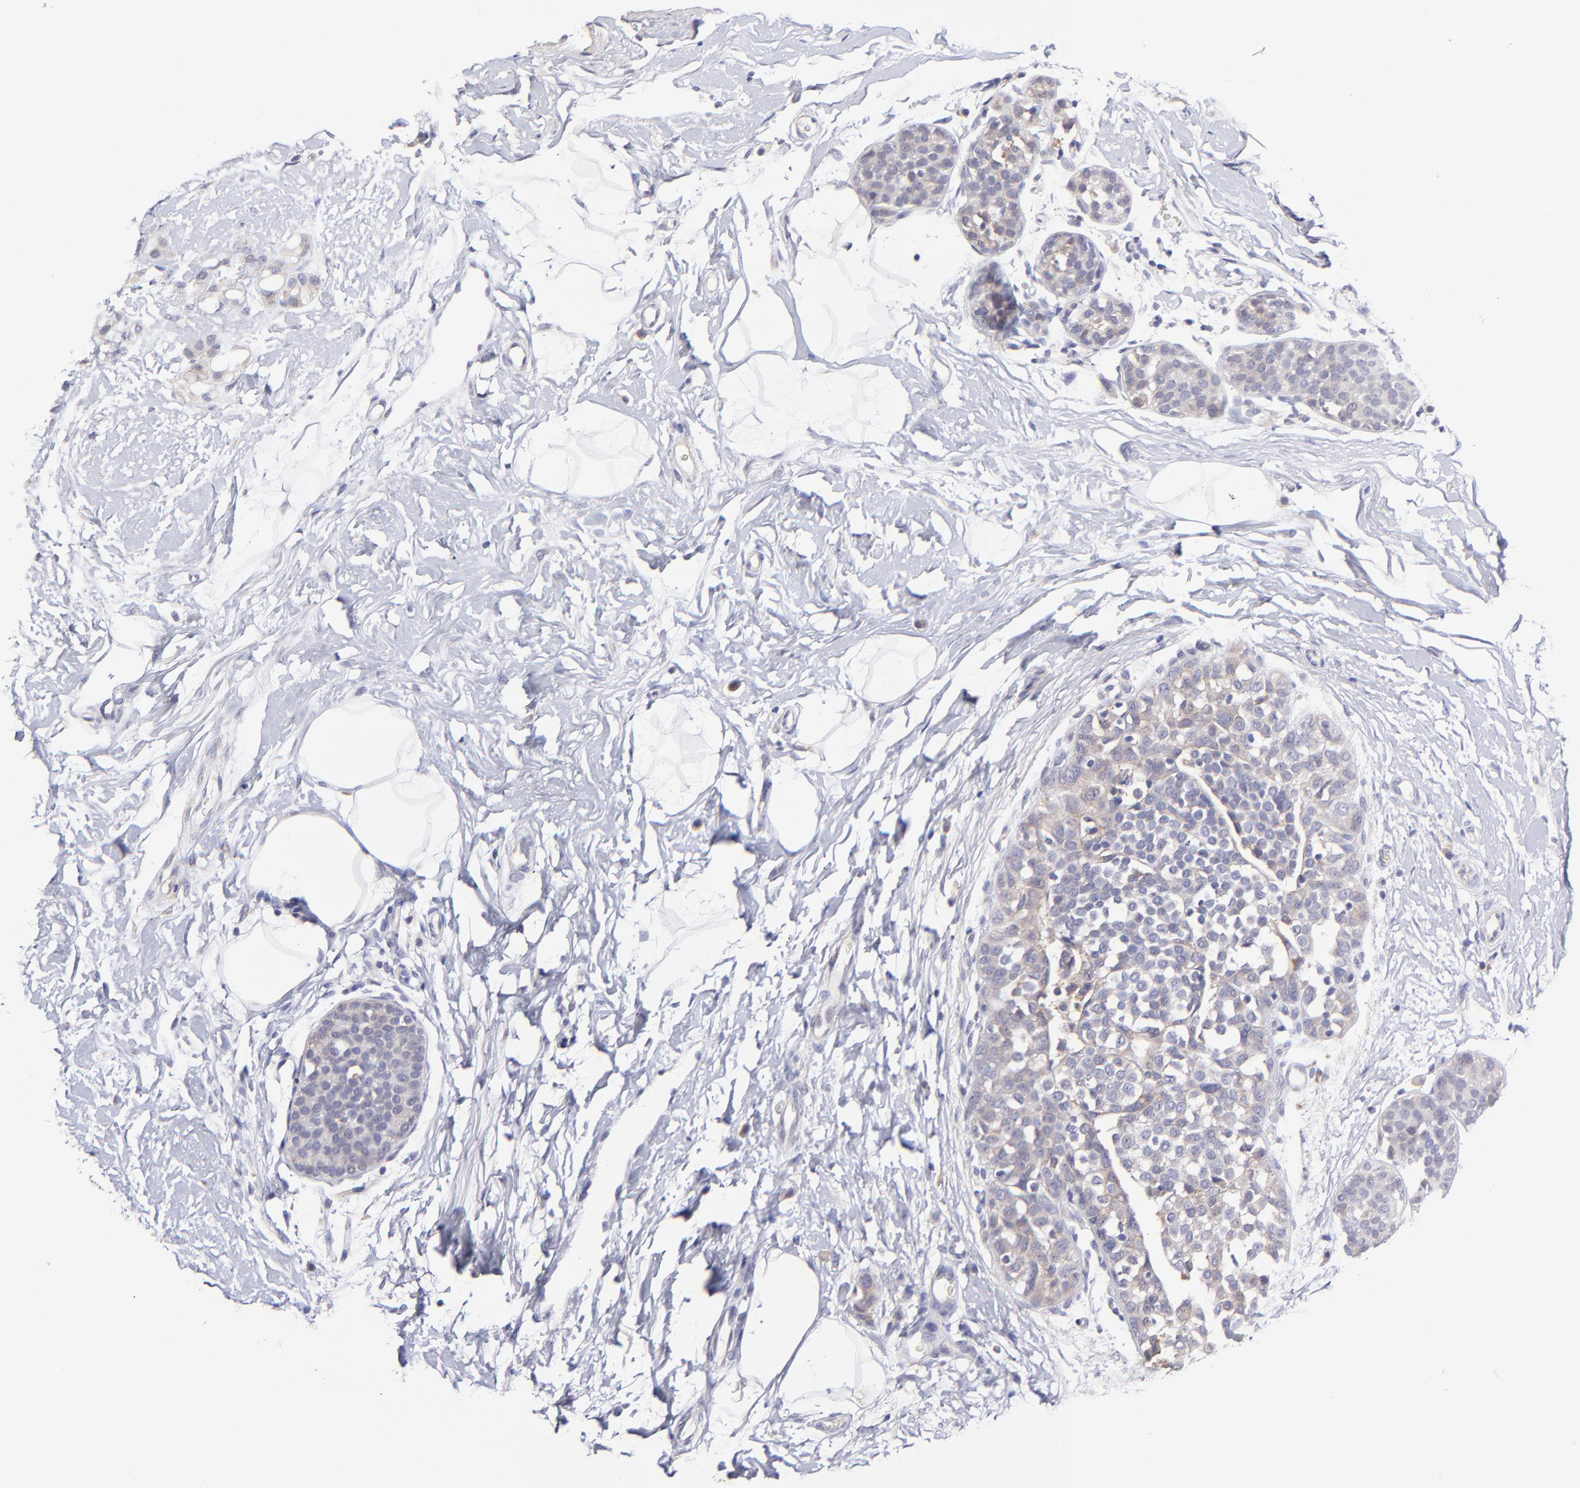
{"staining": {"intensity": "weak", "quantity": ">75%", "location": "cytoplasmic/membranous"}, "tissue": "breast cancer", "cell_type": "Tumor cells", "image_type": "cancer", "snomed": [{"axis": "morphology", "description": "Lobular carcinoma, in situ"}, {"axis": "morphology", "description": "Lobular carcinoma"}, {"axis": "topography", "description": "Breast"}], "caption": "Immunohistochemistry (IHC) histopathology image of breast lobular carcinoma stained for a protein (brown), which shows low levels of weak cytoplasmic/membranous positivity in approximately >75% of tumor cells.", "gene": "GCSAM", "patient": {"sex": "female", "age": 41}}